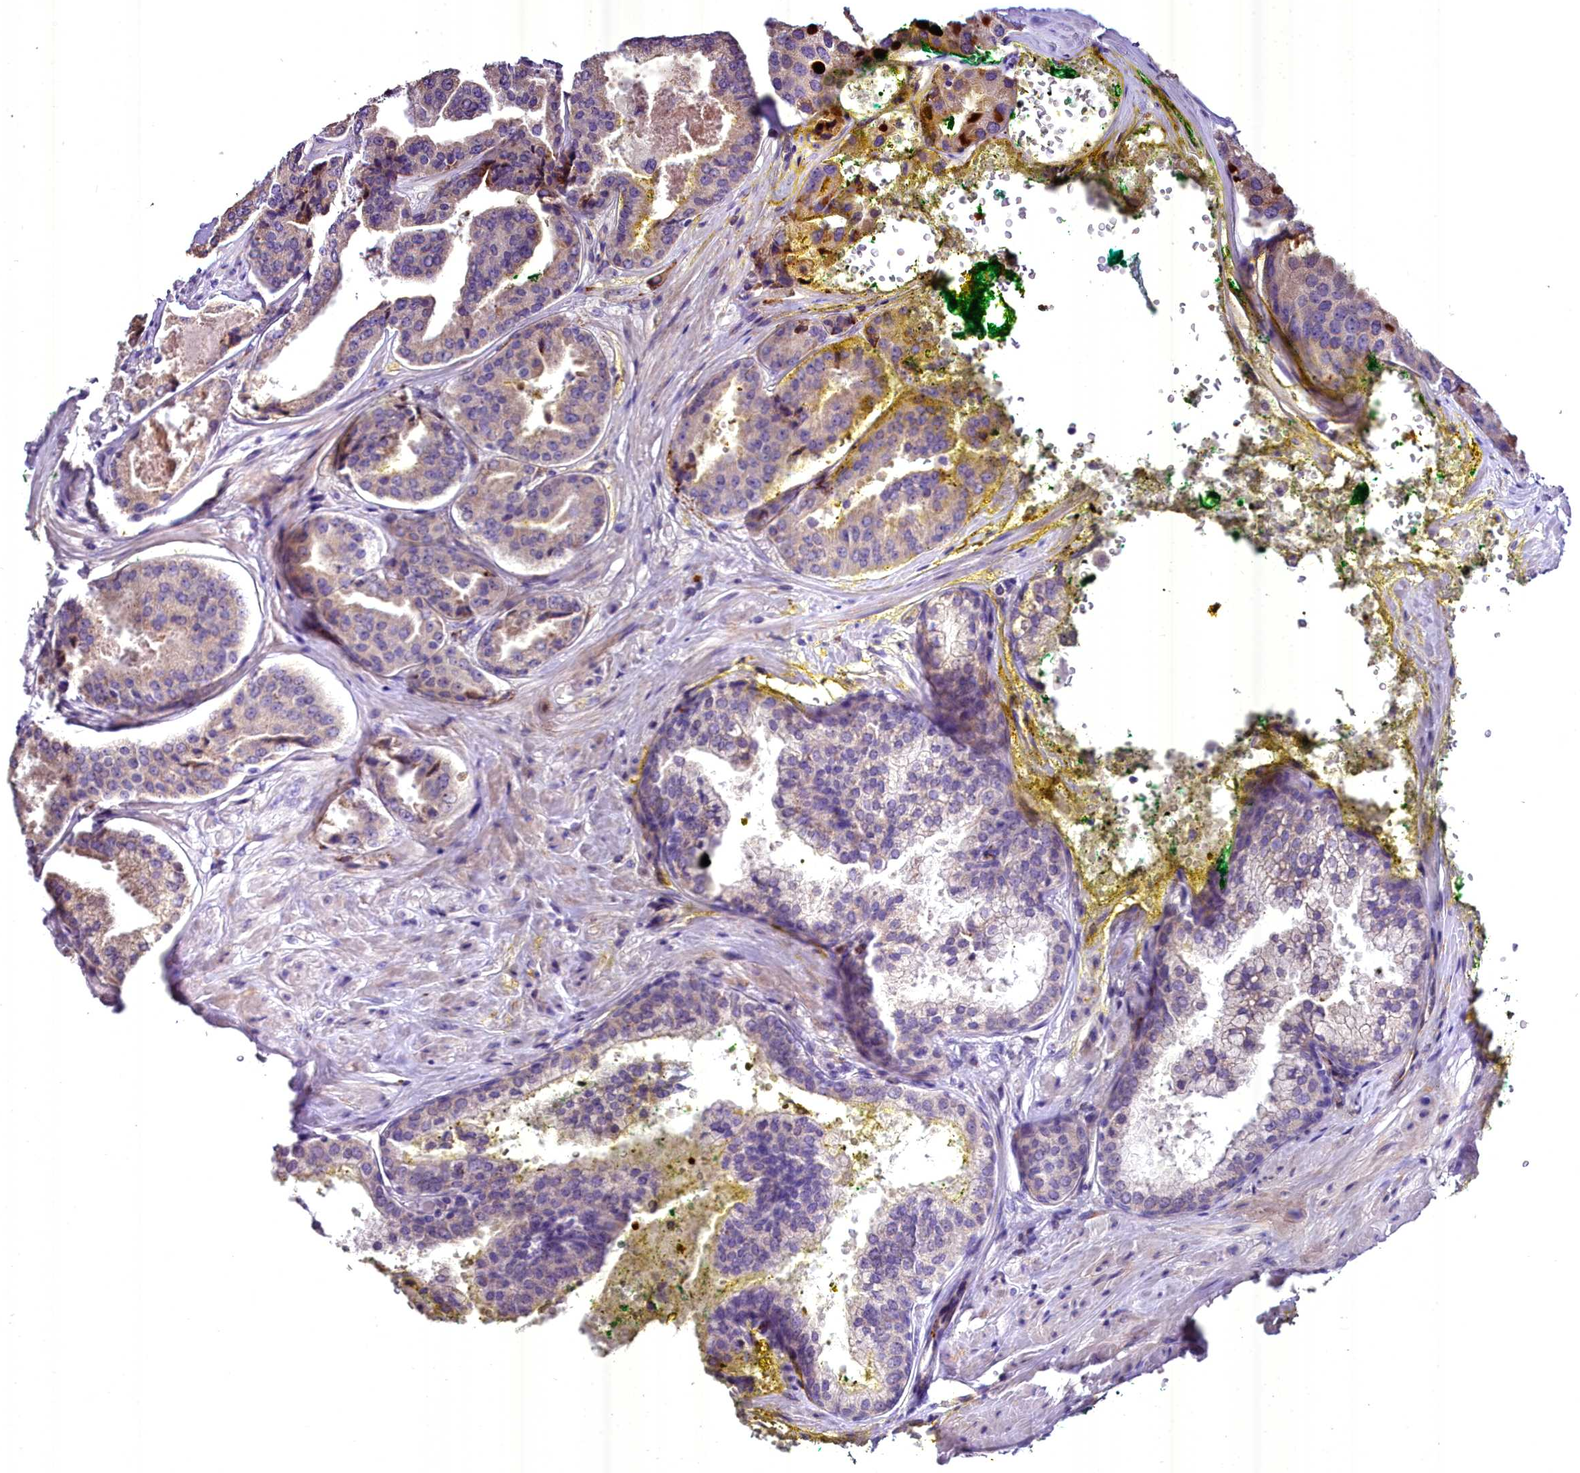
{"staining": {"intensity": "weak", "quantity": "25%-75%", "location": "cytoplasmic/membranous"}, "tissue": "prostate cancer", "cell_type": "Tumor cells", "image_type": "cancer", "snomed": [{"axis": "morphology", "description": "Adenocarcinoma, High grade"}, {"axis": "topography", "description": "Prostate"}], "caption": "Immunohistochemical staining of prostate adenocarcinoma (high-grade) exhibits weak cytoplasmic/membranous protein positivity in approximately 25%-75% of tumor cells.", "gene": "MS4A18", "patient": {"sex": "male", "age": 63}}